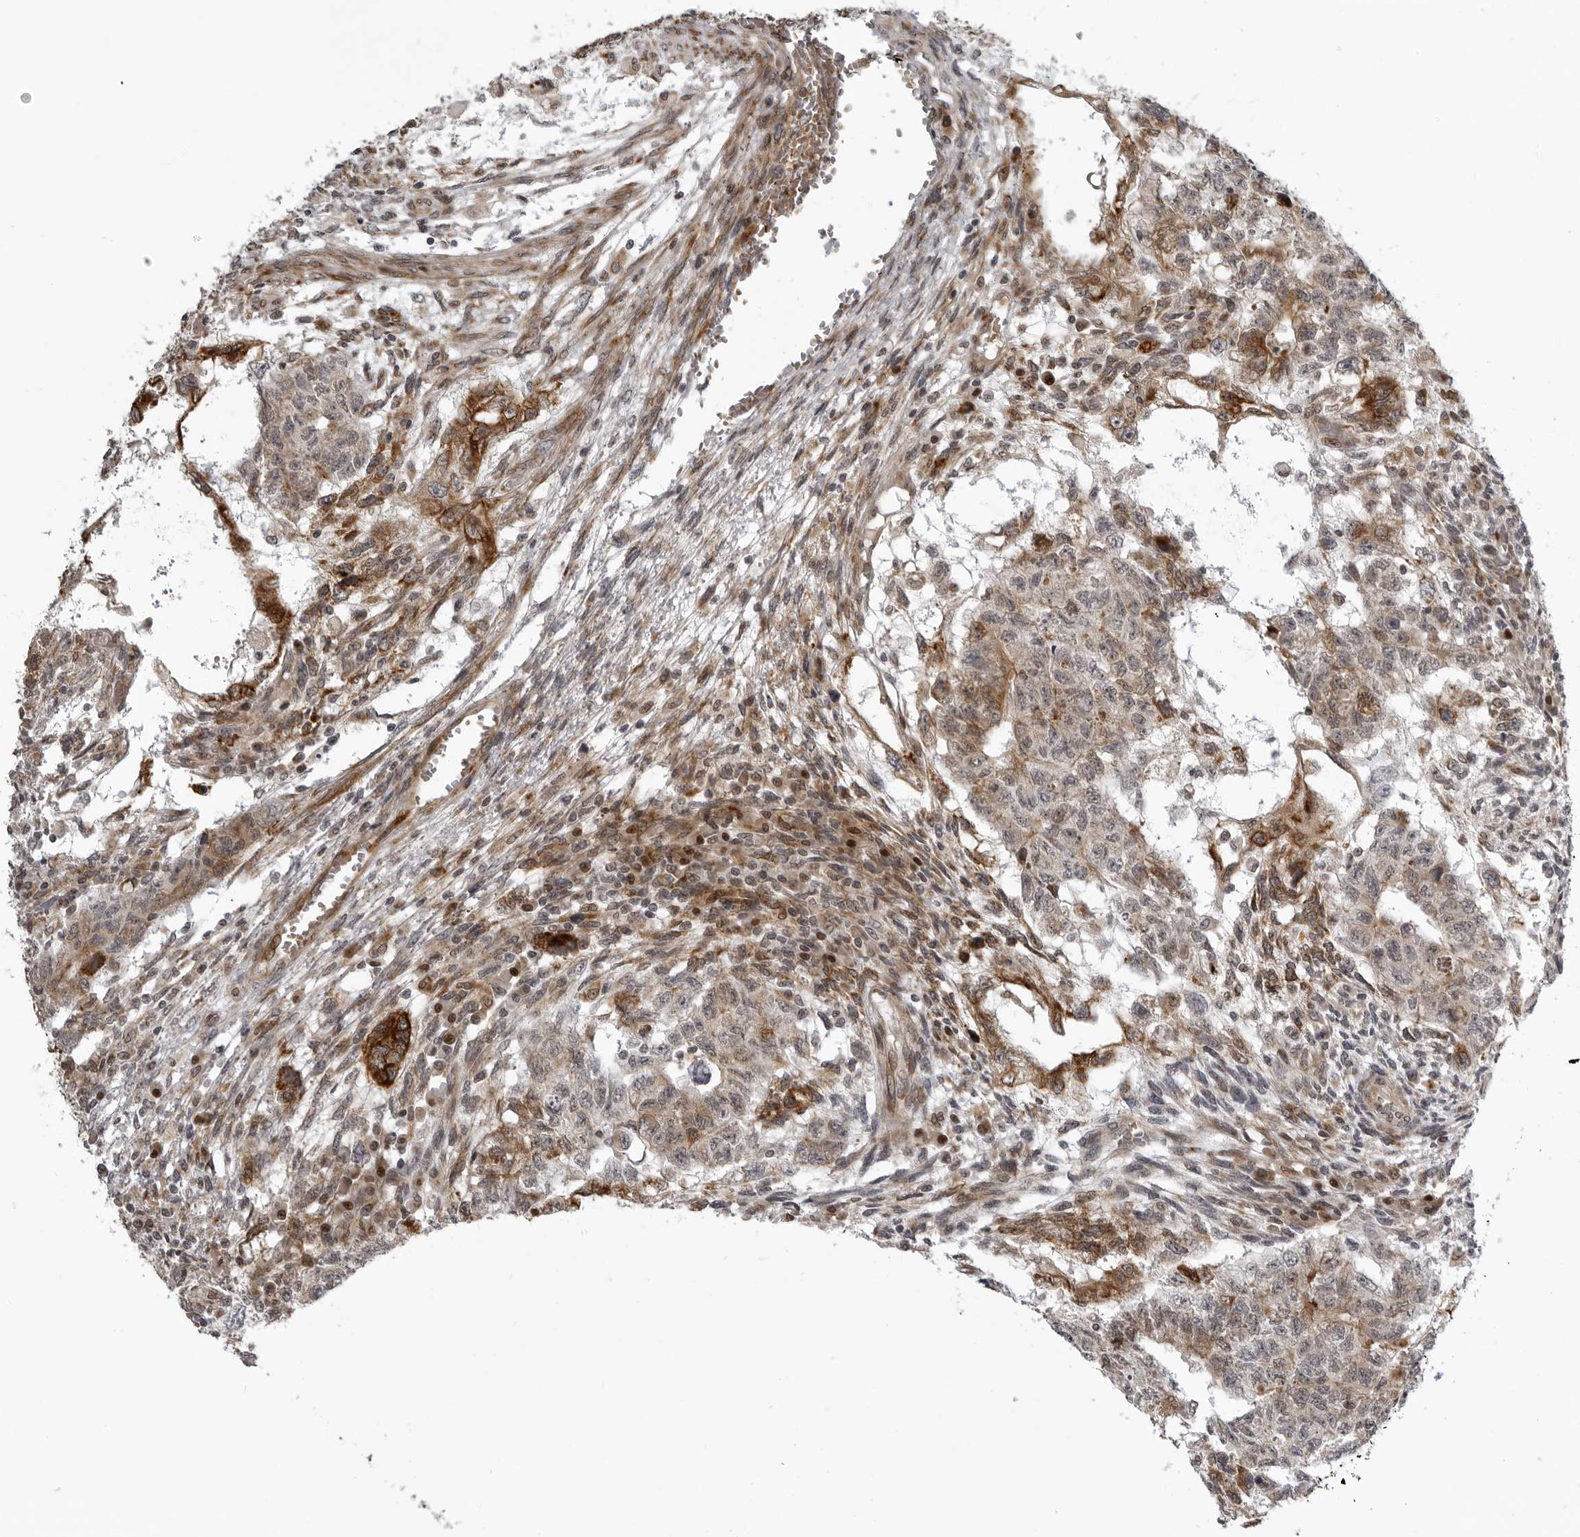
{"staining": {"intensity": "moderate", "quantity": ">75%", "location": "cytoplasmic/membranous"}, "tissue": "testis cancer", "cell_type": "Tumor cells", "image_type": "cancer", "snomed": [{"axis": "morphology", "description": "Normal tissue, NOS"}, {"axis": "morphology", "description": "Carcinoma, Embryonal, NOS"}, {"axis": "topography", "description": "Testis"}], "caption": "A high-resolution photomicrograph shows immunohistochemistry (IHC) staining of embryonal carcinoma (testis), which exhibits moderate cytoplasmic/membranous expression in about >75% of tumor cells.", "gene": "THOP1", "patient": {"sex": "male", "age": 36}}